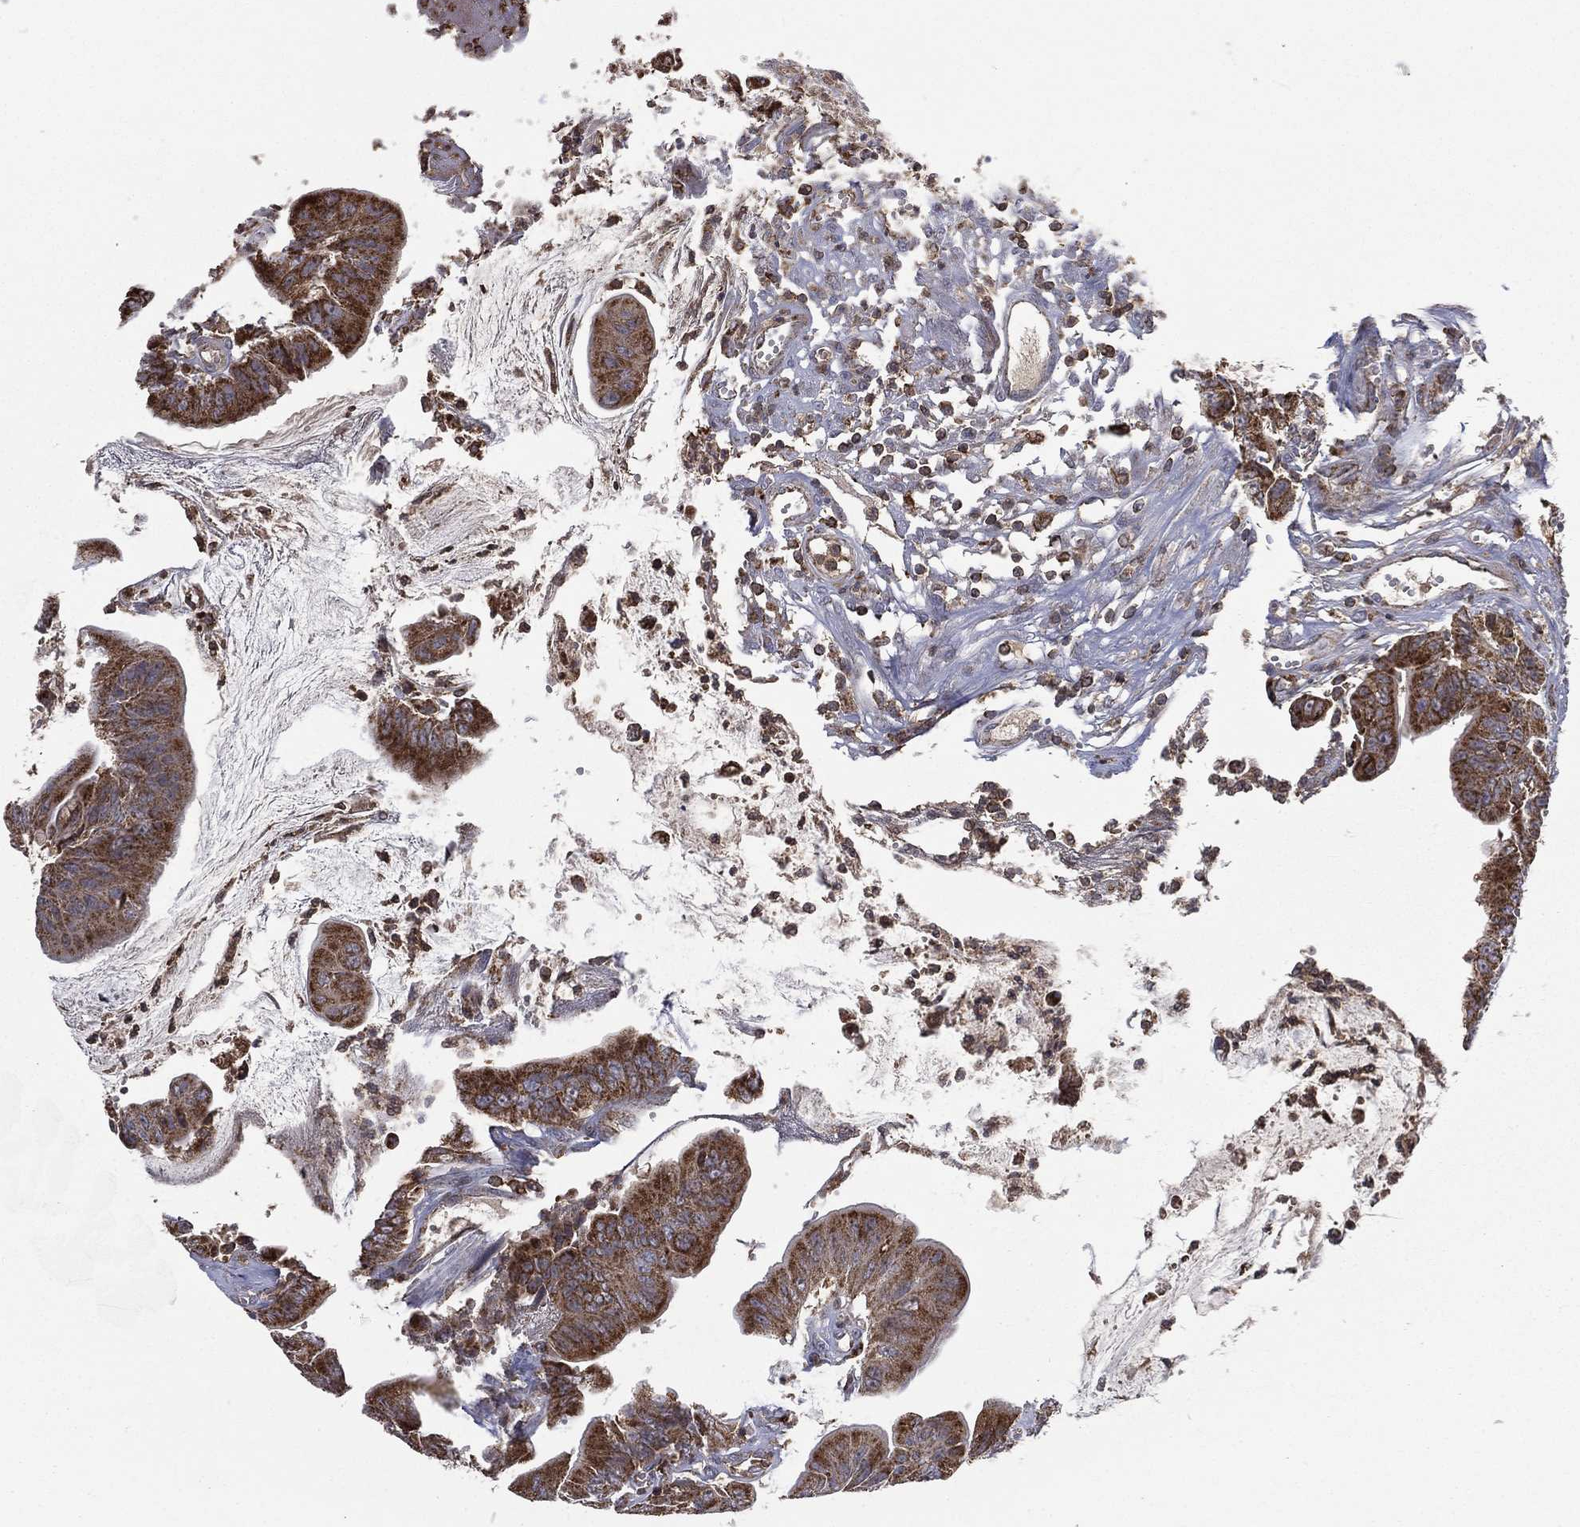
{"staining": {"intensity": "strong", "quantity": ">75%", "location": "cytoplasmic/membranous"}, "tissue": "colorectal cancer", "cell_type": "Tumor cells", "image_type": "cancer", "snomed": [{"axis": "morphology", "description": "Adenocarcinoma, NOS"}, {"axis": "topography", "description": "Colon"}], "caption": "Strong cytoplasmic/membranous protein positivity is appreciated in about >75% of tumor cells in adenocarcinoma (colorectal).", "gene": "RIN3", "patient": {"sex": "female", "age": 69}}